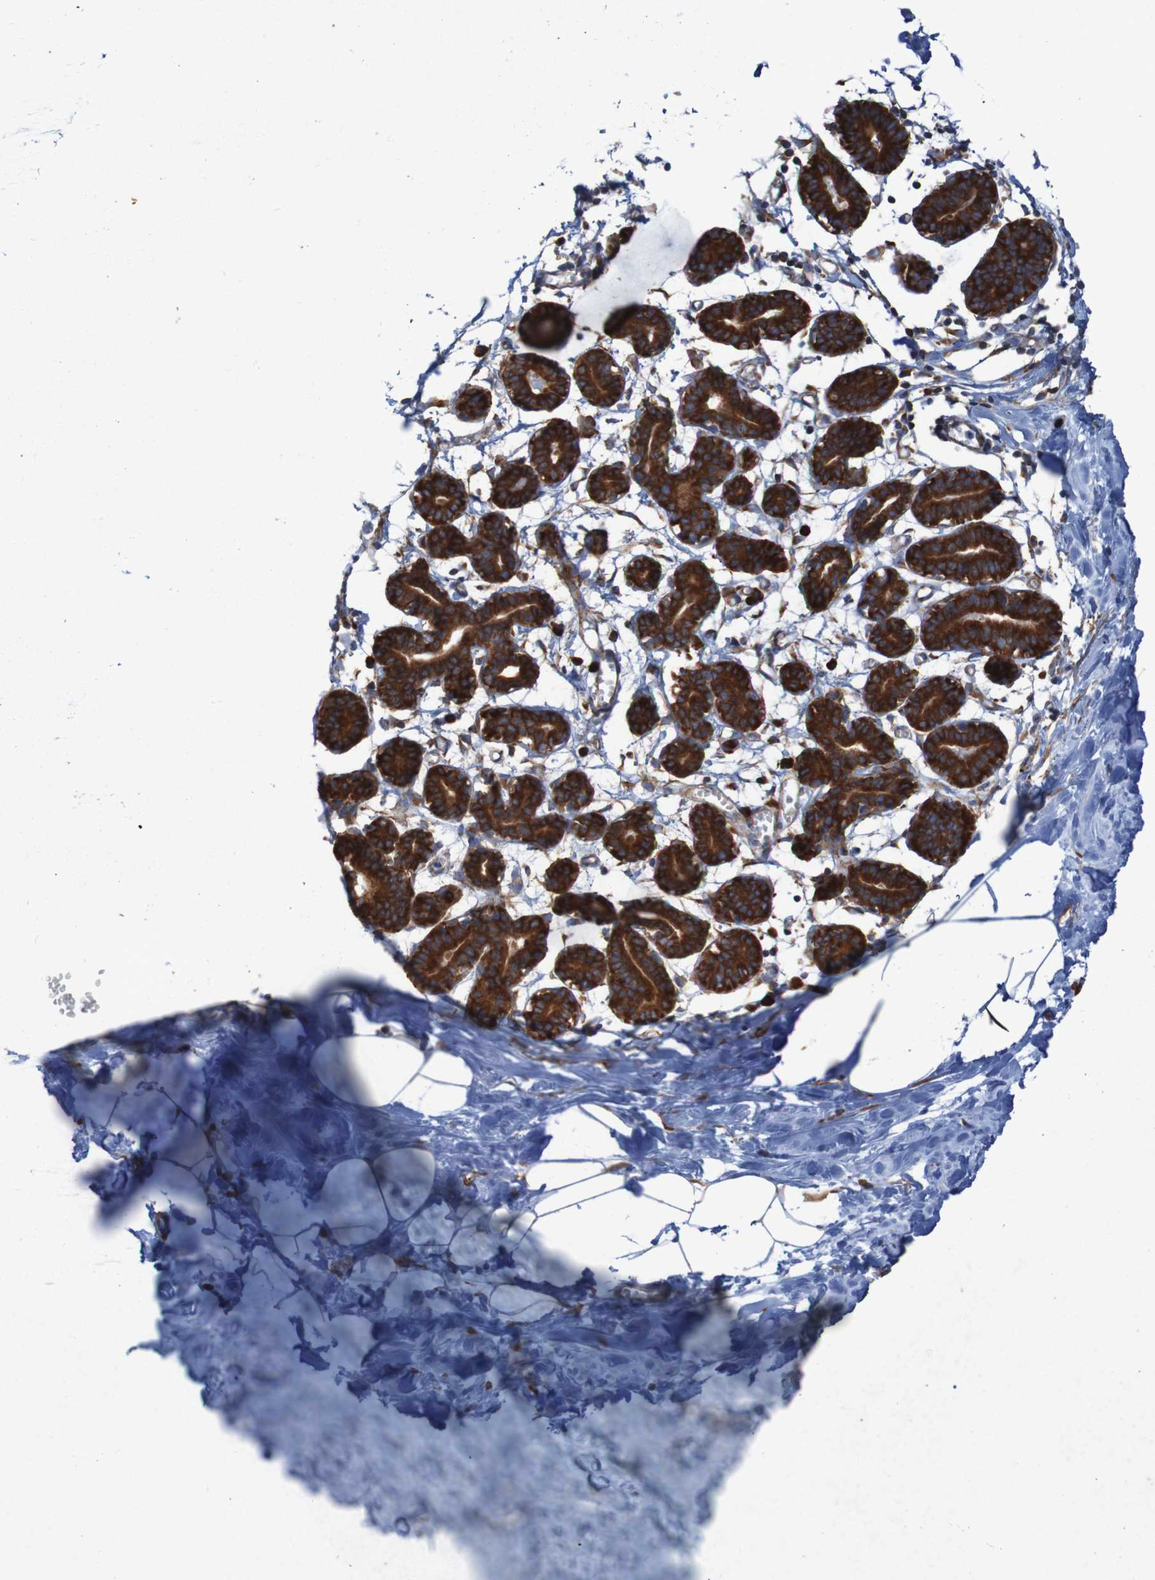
{"staining": {"intensity": "negative", "quantity": "none", "location": "none"}, "tissue": "breast", "cell_type": "Adipocytes", "image_type": "normal", "snomed": [{"axis": "morphology", "description": "Normal tissue, NOS"}, {"axis": "topography", "description": "Breast"}], "caption": "This is a photomicrograph of immunohistochemistry (IHC) staining of normal breast, which shows no positivity in adipocytes.", "gene": "RPL10L", "patient": {"sex": "female", "age": 27}}